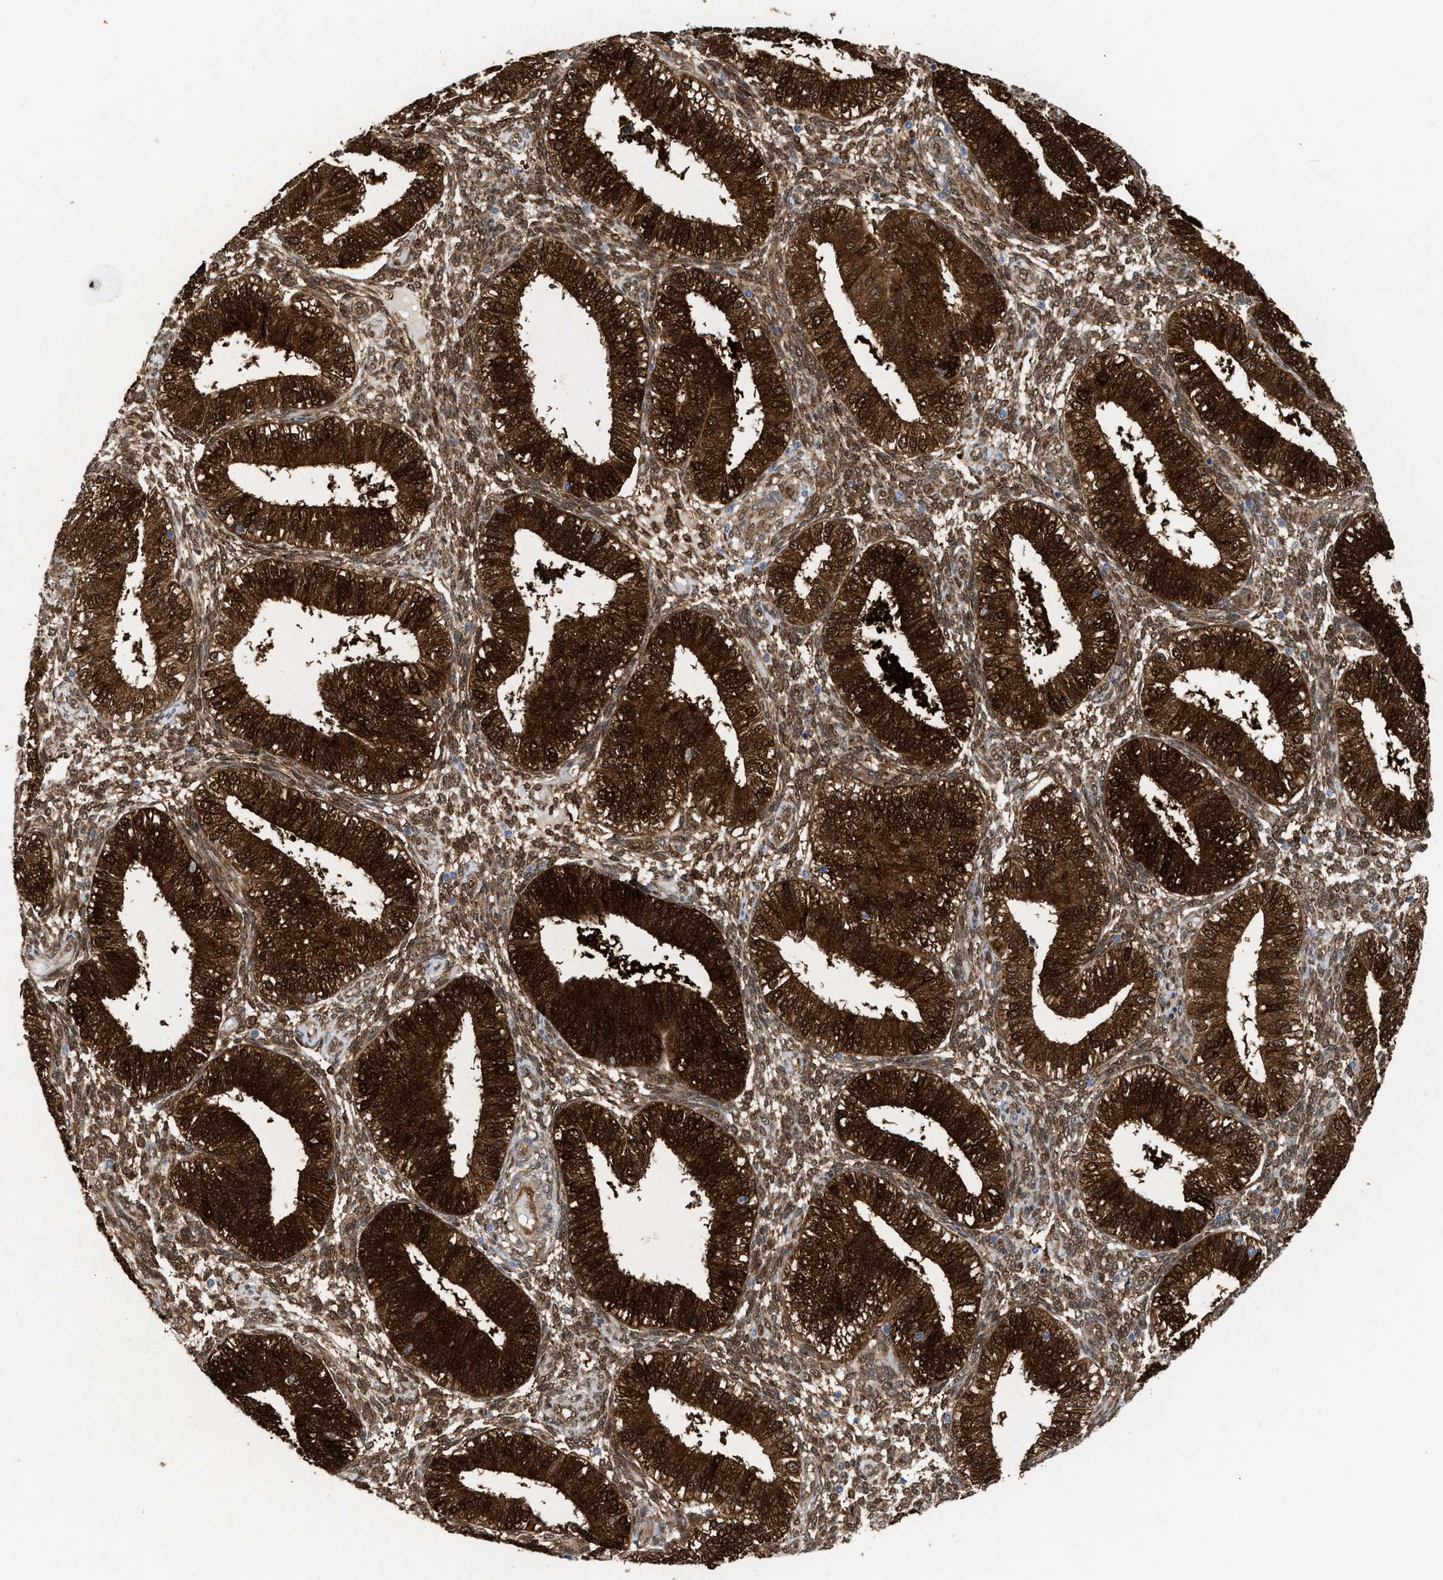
{"staining": {"intensity": "weak", "quantity": ">75%", "location": "cytoplasmic/membranous,nuclear"}, "tissue": "endometrium", "cell_type": "Cells in endometrial stroma", "image_type": "normal", "snomed": [{"axis": "morphology", "description": "Normal tissue, NOS"}, {"axis": "topography", "description": "Endometrium"}], "caption": "Endometrium stained with immunohistochemistry exhibits weak cytoplasmic/membranous,nuclear positivity in approximately >75% of cells in endometrial stroma. Nuclei are stained in blue.", "gene": "TP53I3", "patient": {"sex": "female", "age": 39}}